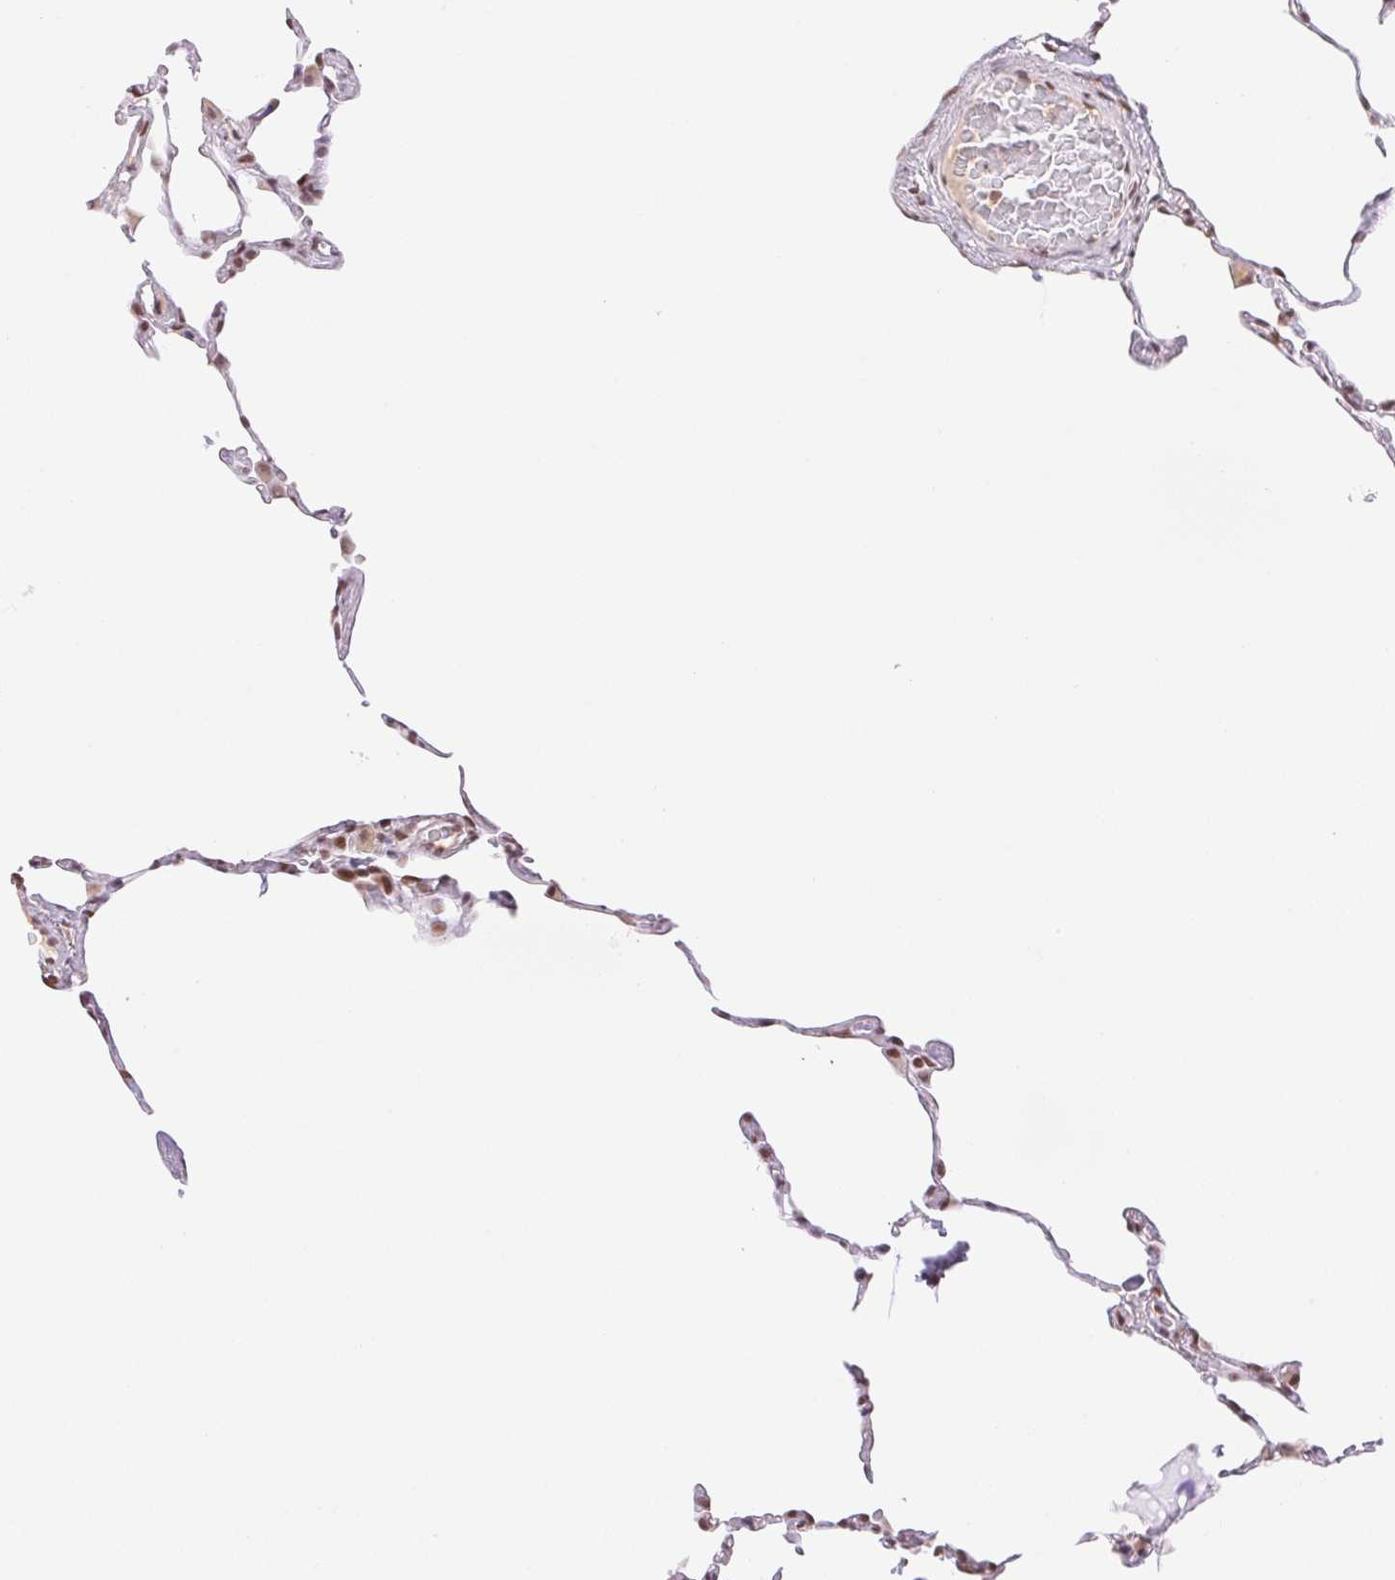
{"staining": {"intensity": "moderate", "quantity": "25%-75%", "location": "nuclear"}, "tissue": "lung", "cell_type": "Alveolar cells", "image_type": "normal", "snomed": [{"axis": "morphology", "description": "Normal tissue, NOS"}, {"axis": "topography", "description": "Lung"}], "caption": "IHC staining of benign lung, which displays medium levels of moderate nuclear positivity in about 25%-75% of alveolar cells indicating moderate nuclear protein expression. The staining was performed using DAB (3,3'-diaminobenzidine) (brown) for protein detection and nuclei were counterstained in hematoxylin (blue).", "gene": "H2AZ1", "patient": {"sex": "female", "age": 57}}